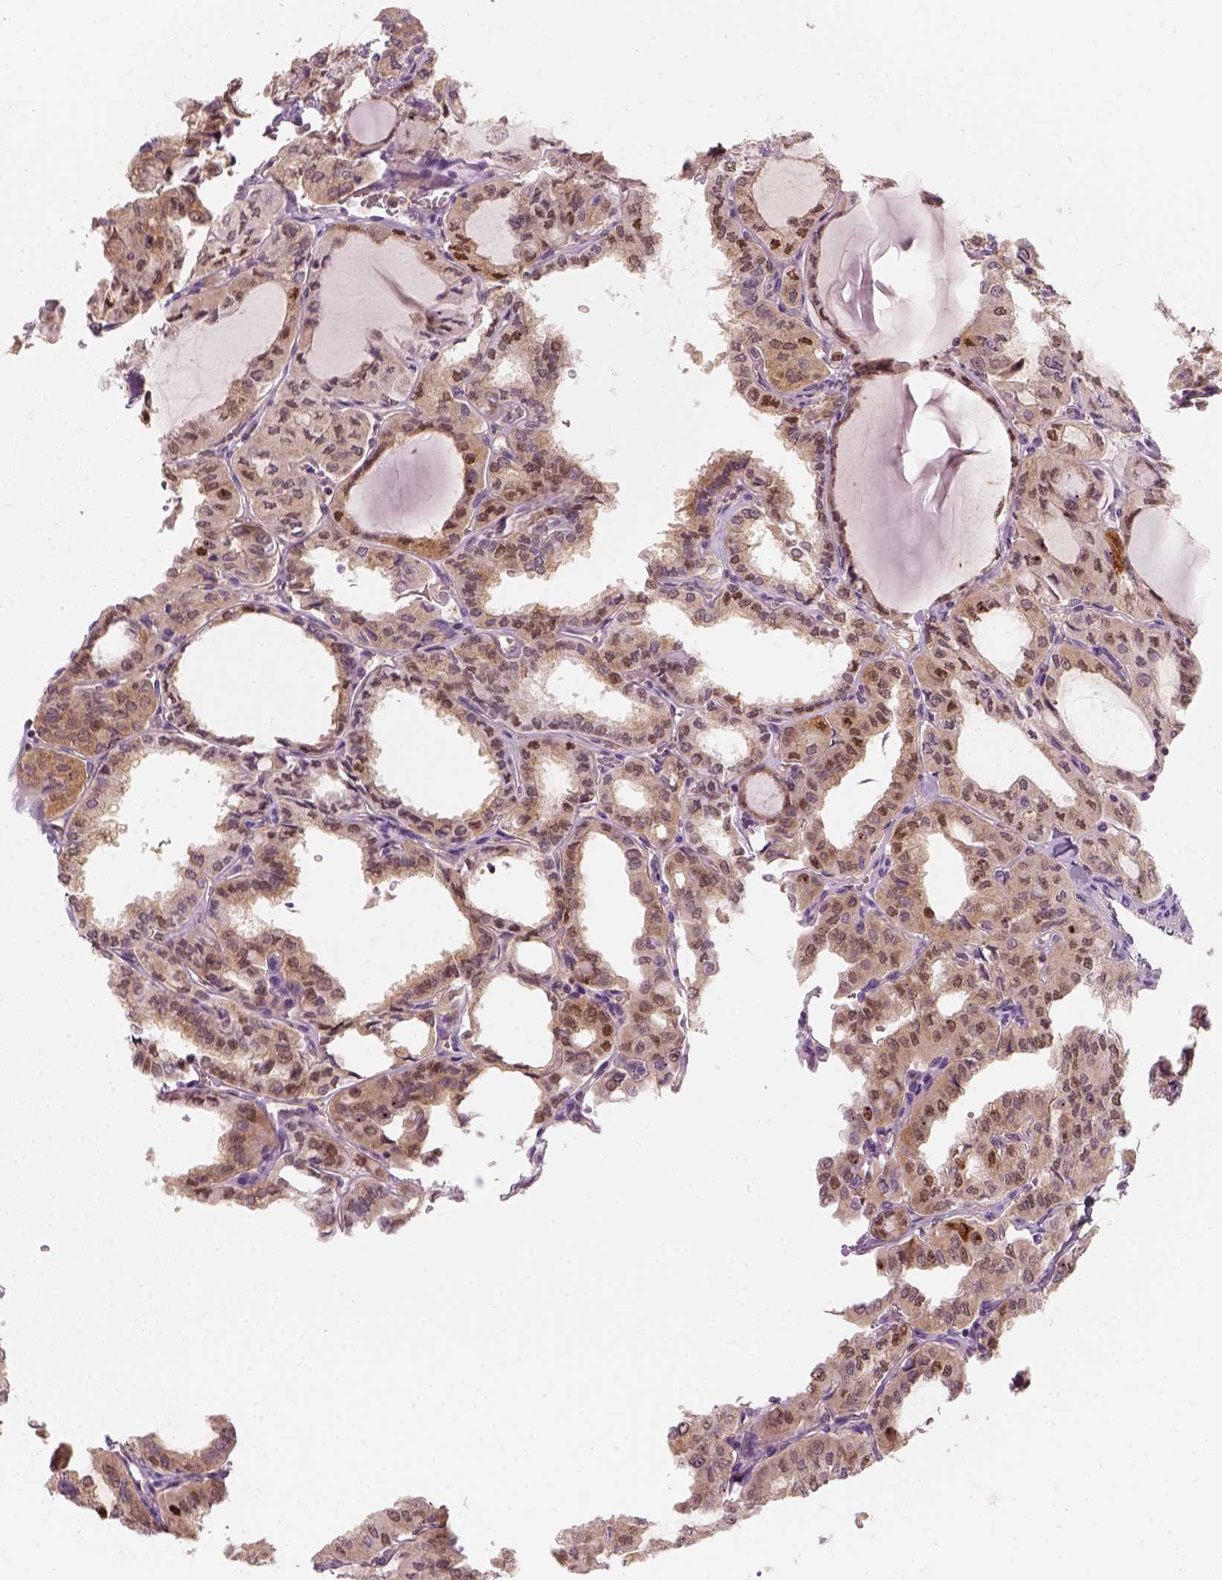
{"staining": {"intensity": "weak", "quantity": "25%-75%", "location": "cytoplasmic/membranous"}, "tissue": "thyroid cancer", "cell_type": "Tumor cells", "image_type": "cancer", "snomed": [{"axis": "morphology", "description": "Papillary adenocarcinoma, NOS"}, {"axis": "topography", "description": "Thyroid gland"}], "caption": "DAB (3,3'-diaminobenzidine) immunohistochemical staining of human thyroid cancer shows weak cytoplasmic/membranous protein expression in about 25%-75% of tumor cells. (DAB (3,3'-diaminobenzidine) IHC, brown staining for protein, blue staining for nuclei).", "gene": "SQSTM1", "patient": {"sex": "male", "age": 20}}